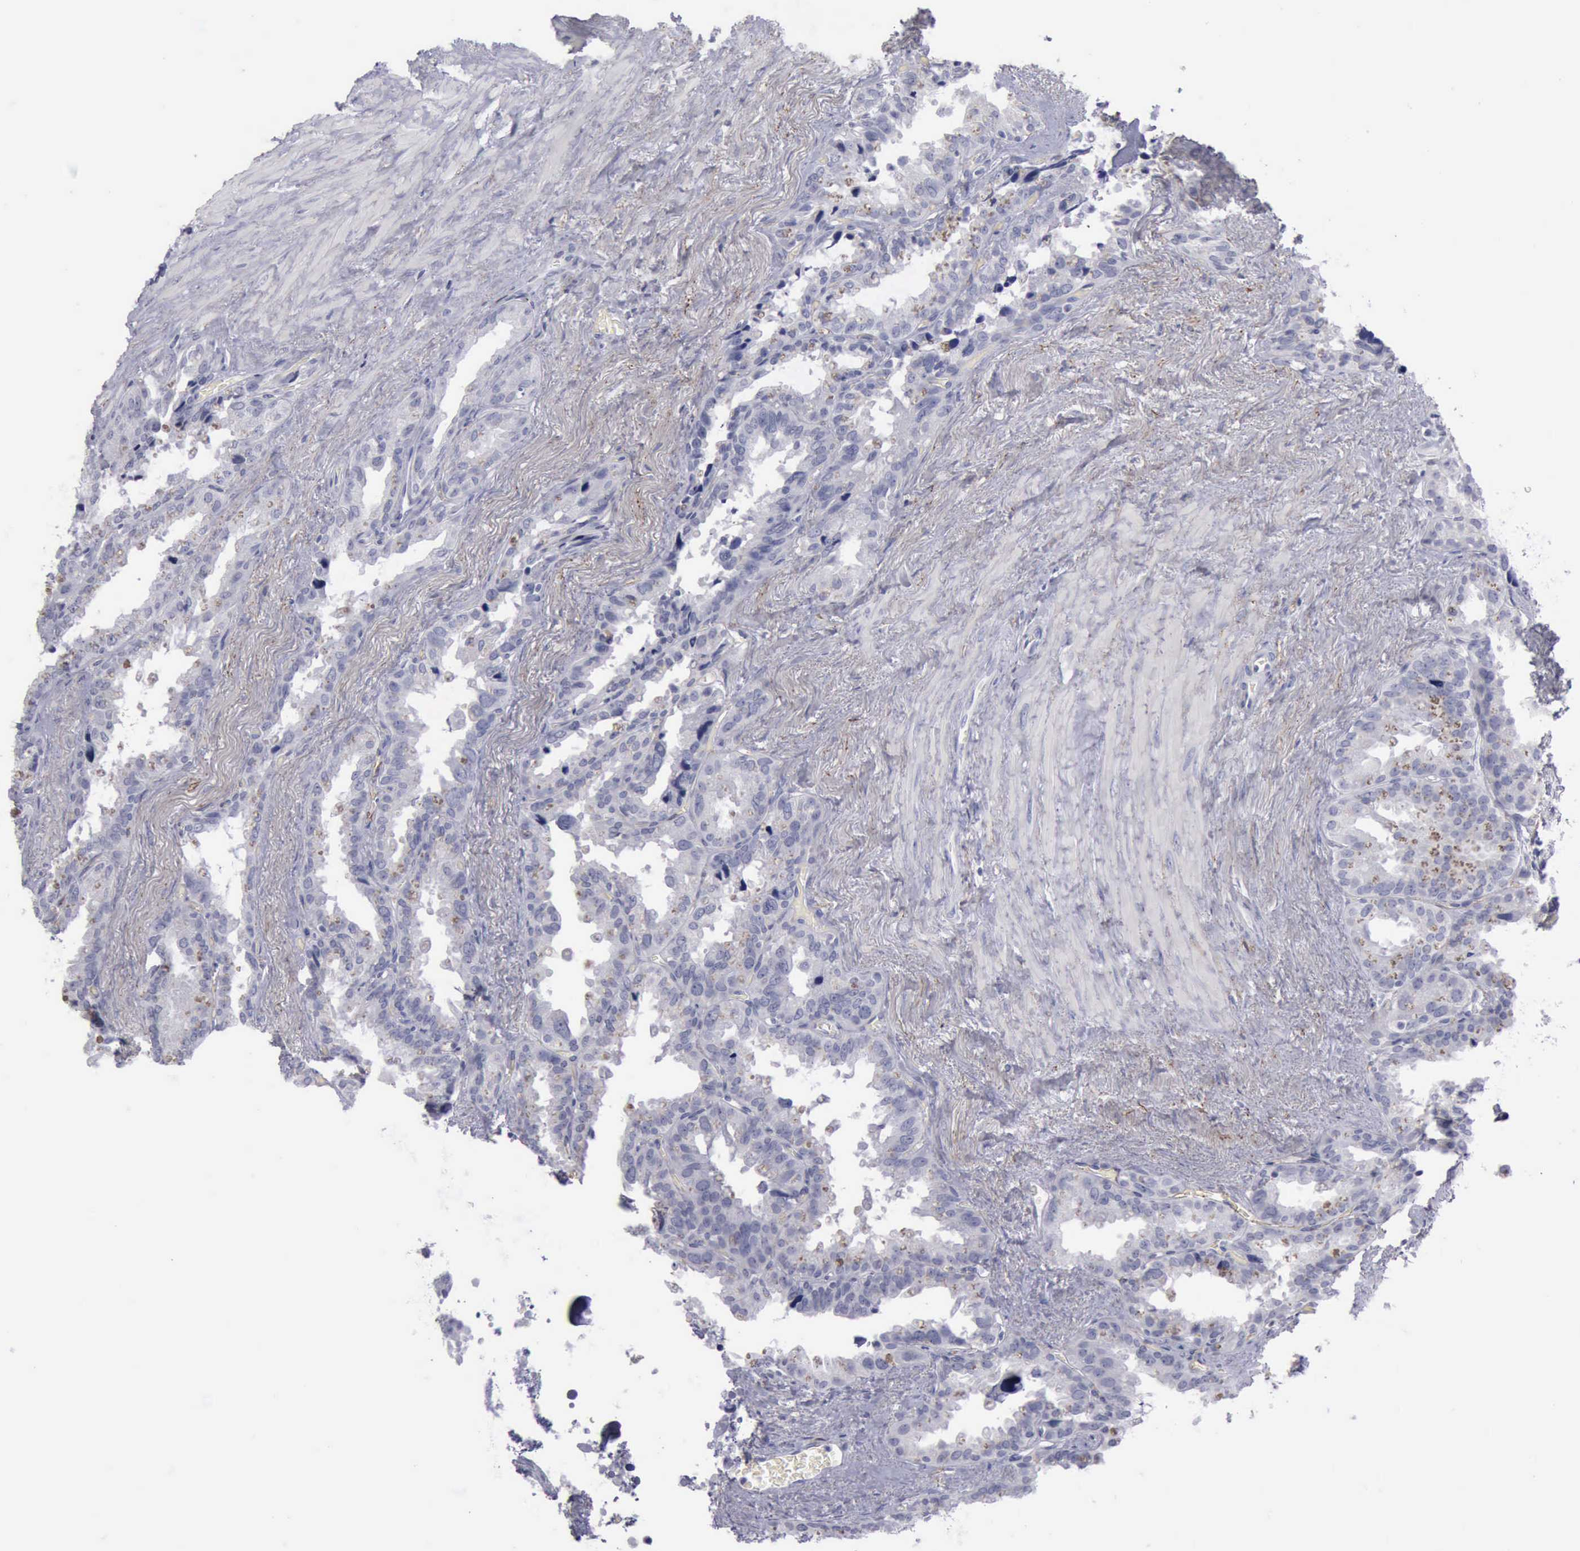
{"staining": {"intensity": "negative", "quantity": "none", "location": "none"}, "tissue": "seminal vesicle", "cell_type": "Glandular cells", "image_type": "normal", "snomed": [{"axis": "morphology", "description": "Normal tissue, NOS"}, {"axis": "topography", "description": "Prostate"}, {"axis": "topography", "description": "Seminal veicle"}], "caption": "High power microscopy photomicrograph of an immunohistochemistry (IHC) micrograph of benign seminal vesicle, revealing no significant expression in glandular cells.", "gene": "CDH2", "patient": {"sex": "male", "age": 63}}